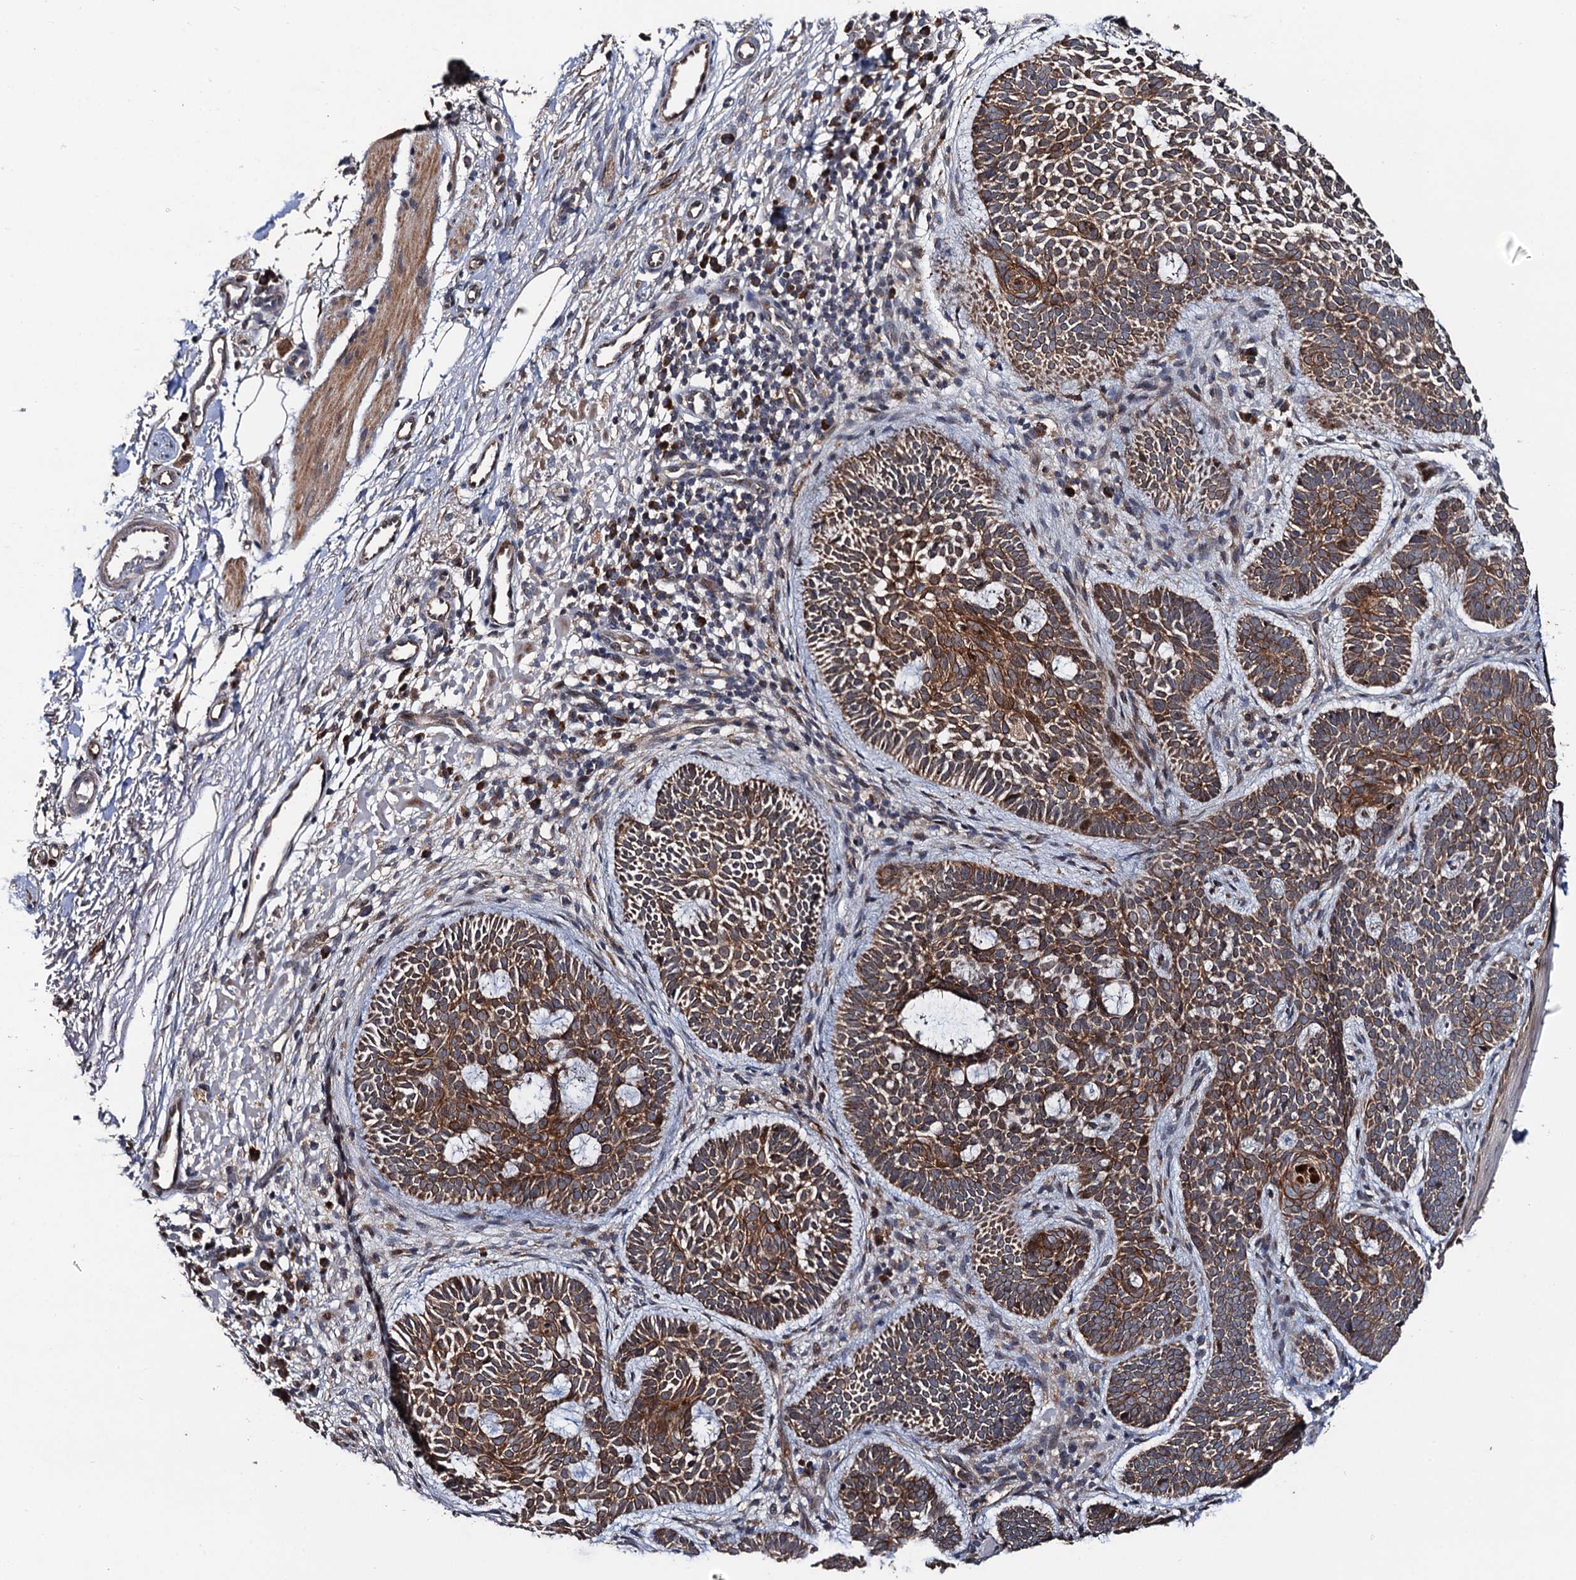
{"staining": {"intensity": "moderate", "quantity": ">75%", "location": "cytoplasmic/membranous"}, "tissue": "skin cancer", "cell_type": "Tumor cells", "image_type": "cancer", "snomed": [{"axis": "morphology", "description": "Basal cell carcinoma"}, {"axis": "topography", "description": "Skin"}], "caption": "Skin basal cell carcinoma was stained to show a protein in brown. There is medium levels of moderate cytoplasmic/membranous staining in approximately >75% of tumor cells. The protein is shown in brown color, while the nuclei are stained blue.", "gene": "LRRC63", "patient": {"sex": "male", "age": 85}}